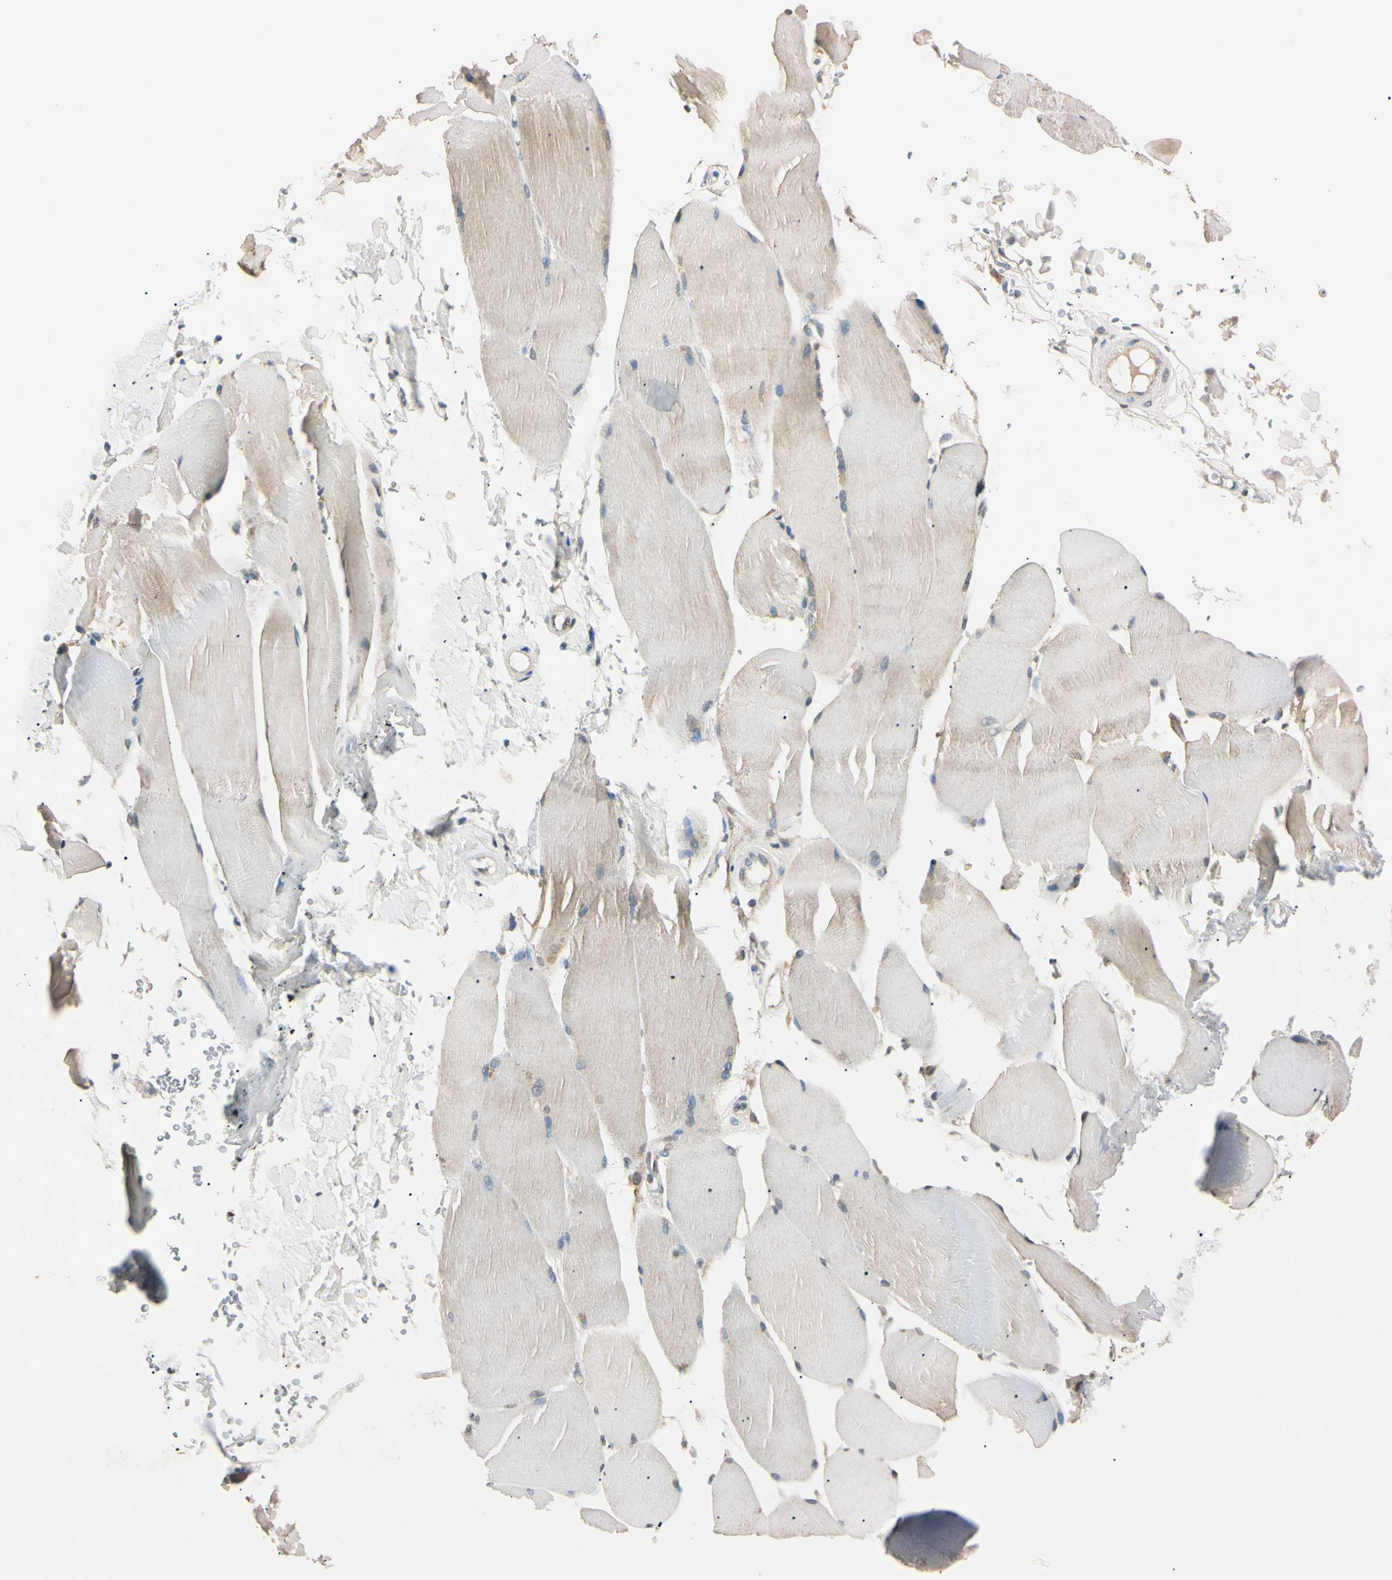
{"staining": {"intensity": "weak", "quantity": "25%-75%", "location": "cytoplasmic/membranous"}, "tissue": "skeletal muscle", "cell_type": "Myocytes", "image_type": "normal", "snomed": [{"axis": "morphology", "description": "Normal tissue, NOS"}, {"axis": "topography", "description": "Skin"}, {"axis": "topography", "description": "Skeletal muscle"}], "caption": "DAB immunohistochemical staining of normal human skeletal muscle displays weak cytoplasmic/membranous protein staining in about 25%-75% of myocytes. (DAB IHC with brightfield microscopy, high magnification).", "gene": "EPN1", "patient": {"sex": "male", "age": 83}}